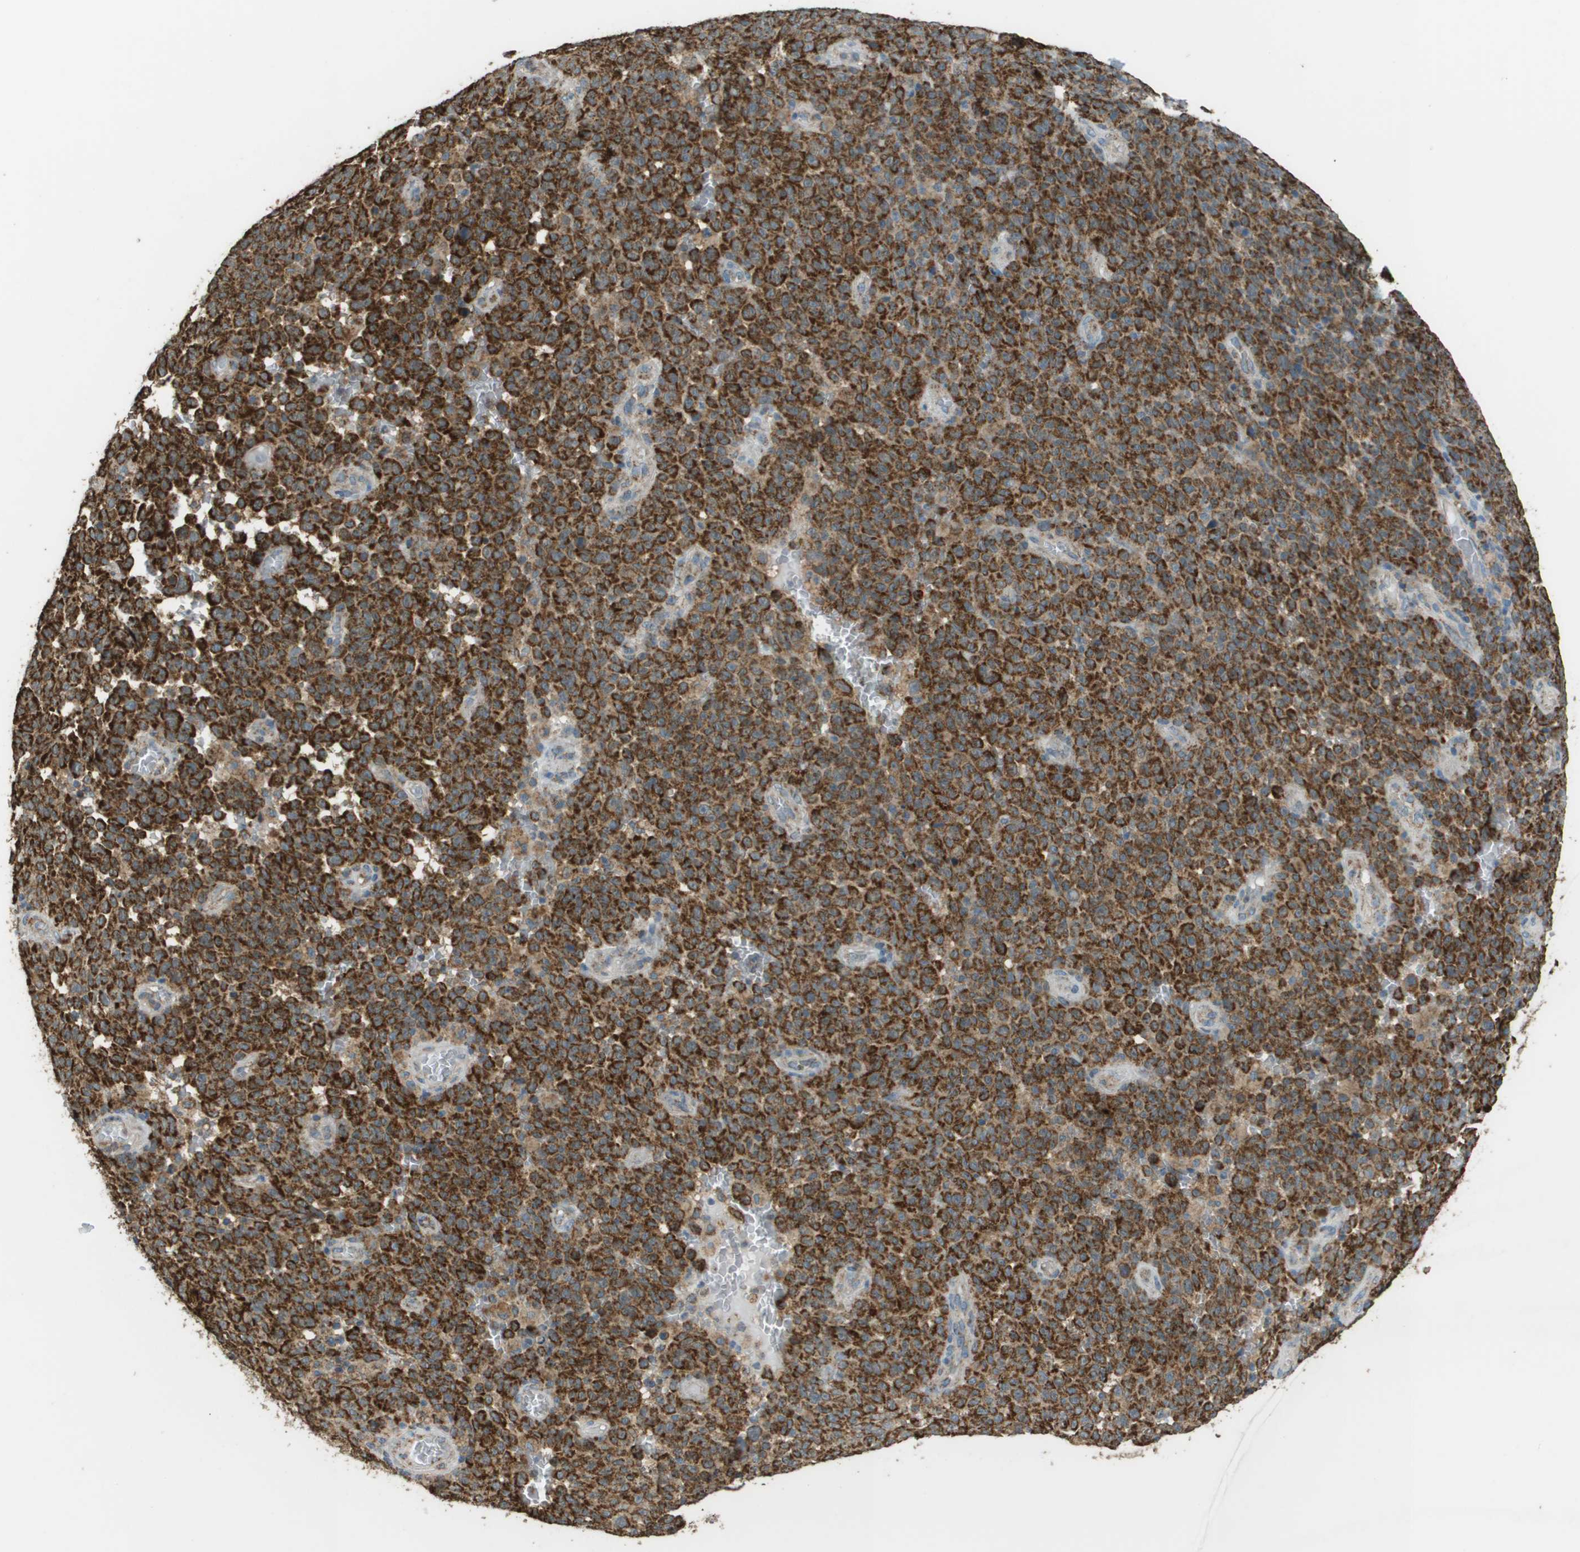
{"staining": {"intensity": "strong", "quantity": ">75%", "location": "cytoplasmic/membranous"}, "tissue": "melanoma", "cell_type": "Tumor cells", "image_type": "cancer", "snomed": [{"axis": "morphology", "description": "Malignant melanoma, NOS"}, {"axis": "topography", "description": "Skin"}], "caption": "Tumor cells reveal high levels of strong cytoplasmic/membranous expression in approximately >75% of cells in human melanoma.", "gene": "FH", "patient": {"sex": "female", "age": 82}}